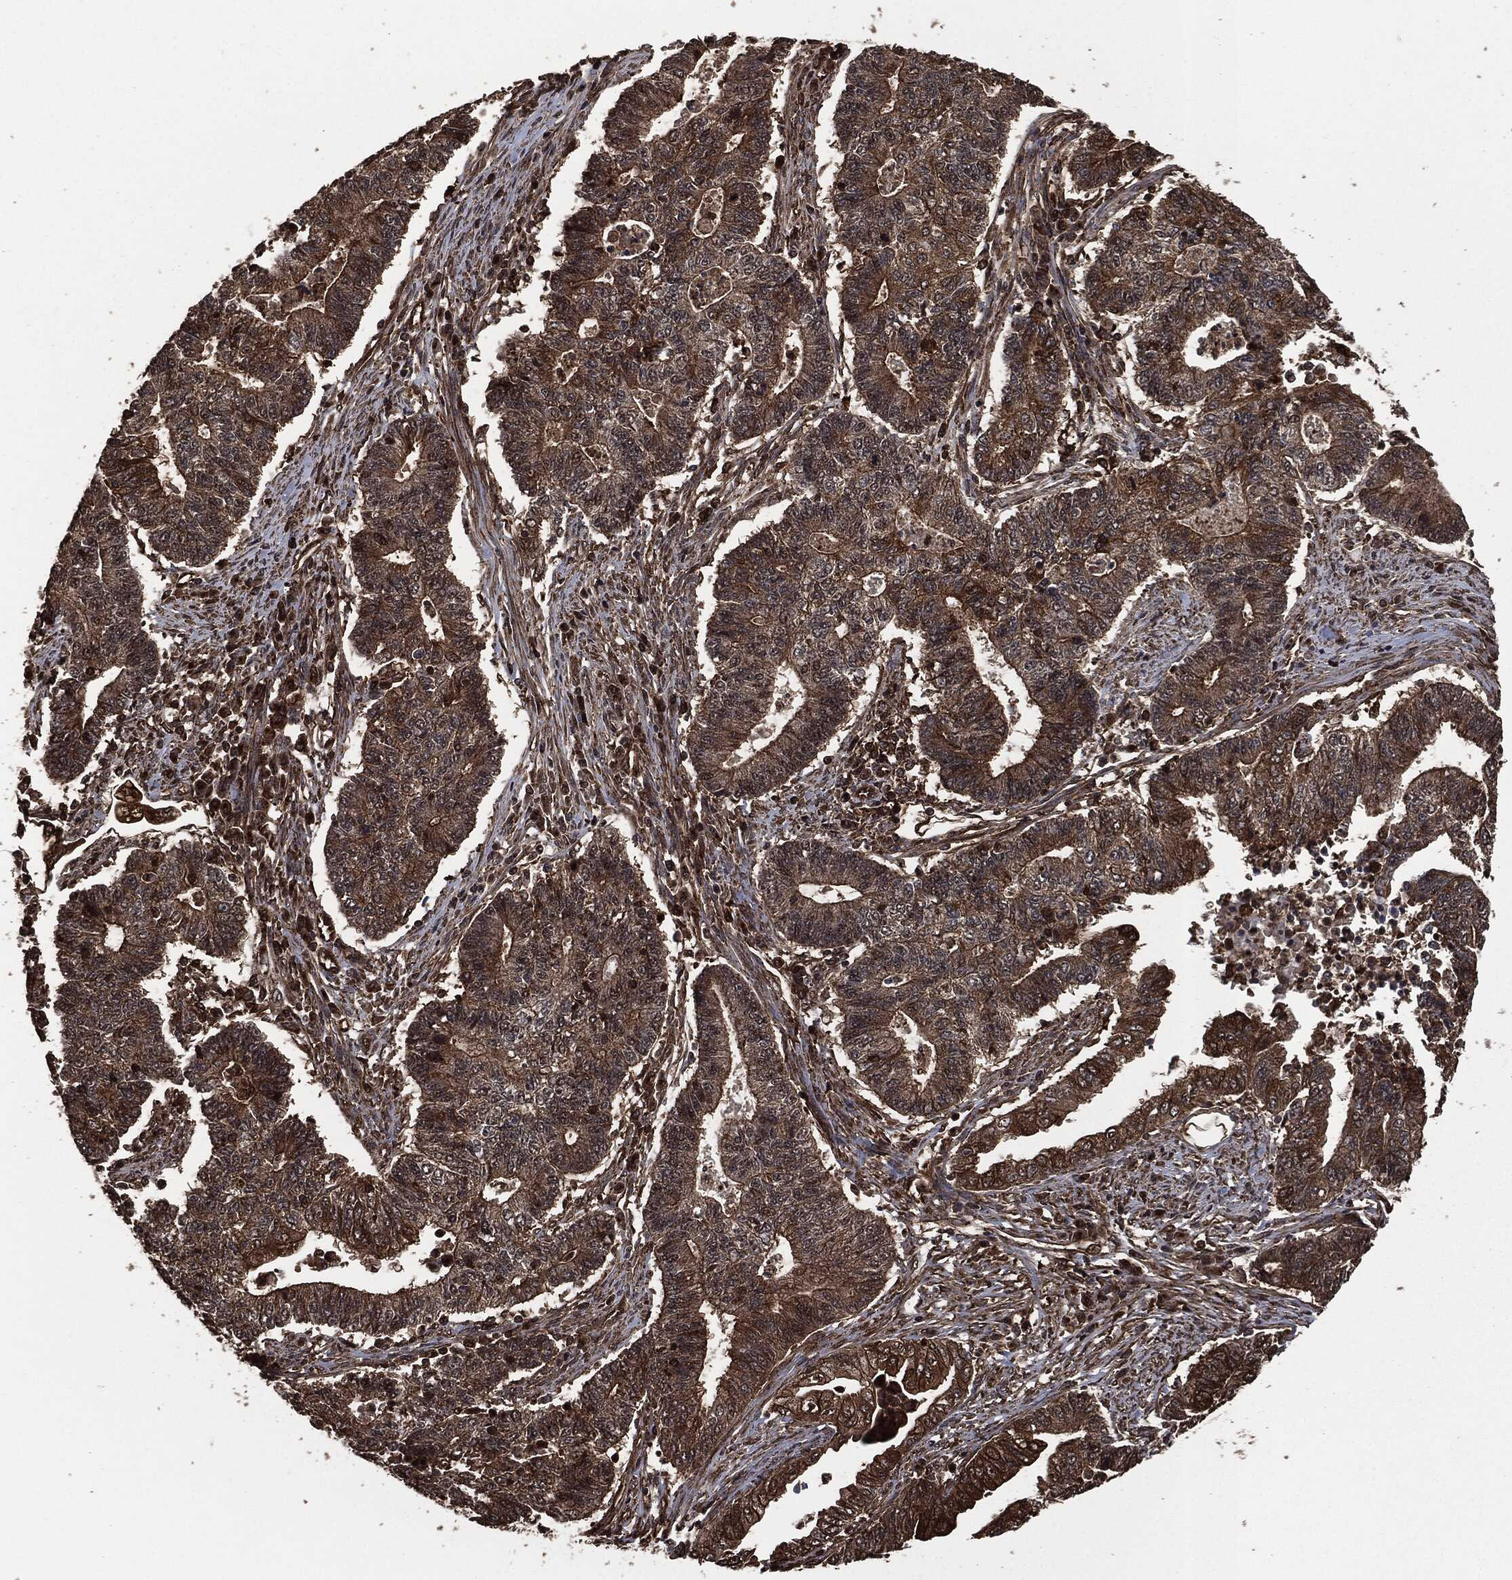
{"staining": {"intensity": "strong", "quantity": ">75%", "location": "cytoplasmic/membranous"}, "tissue": "endometrial cancer", "cell_type": "Tumor cells", "image_type": "cancer", "snomed": [{"axis": "morphology", "description": "Adenocarcinoma, NOS"}, {"axis": "topography", "description": "Uterus"}, {"axis": "topography", "description": "Endometrium"}], "caption": "Protein positivity by immunohistochemistry (IHC) demonstrates strong cytoplasmic/membranous staining in approximately >75% of tumor cells in endometrial cancer (adenocarcinoma). The staining is performed using DAB (3,3'-diaminobenzidine) brown chromogen to label protein expression. The nuclei are counter-stained blue using hematoxylin.", "gene": "HRAS", "patient": {"sex": "female", "age": 54}}